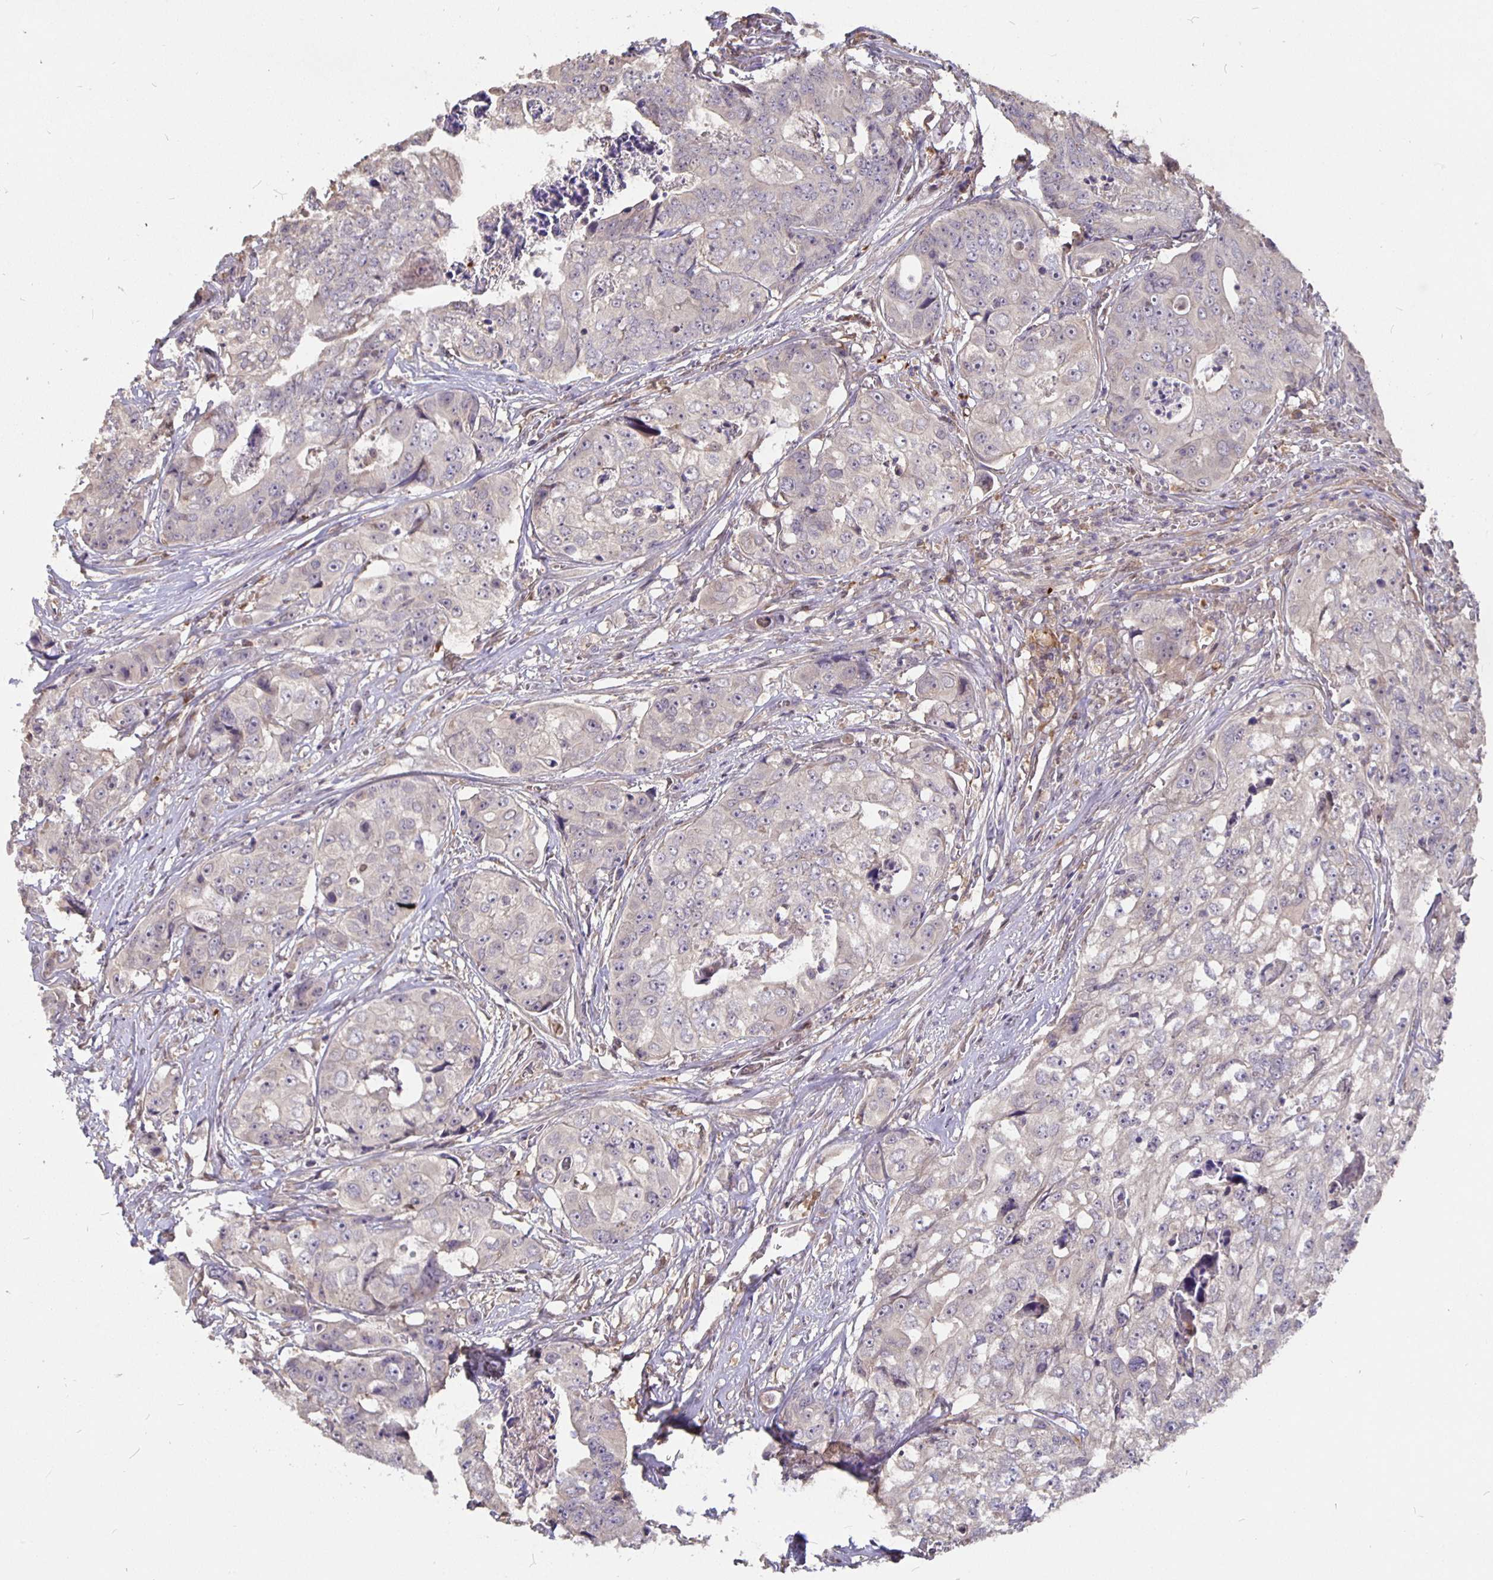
{"staining": {"intensity": "negative", "quantity": "none", "location": "none"}, "tissue": "colorectal cancer", "cell_type": "Tumor cells", "image_type": "cancer", "snomed": [{"axis": "morphology", "description": "Adenocarcinoma, NOS"}, {"axis": "topography", "description": "Rectum"}], "caption": "Adenocarcinoma (colorectal) stained for a protein using IHC reveals no expression tumor cells.", "gene": "NOG", "patient": {"sex": "female", "age": 62}}